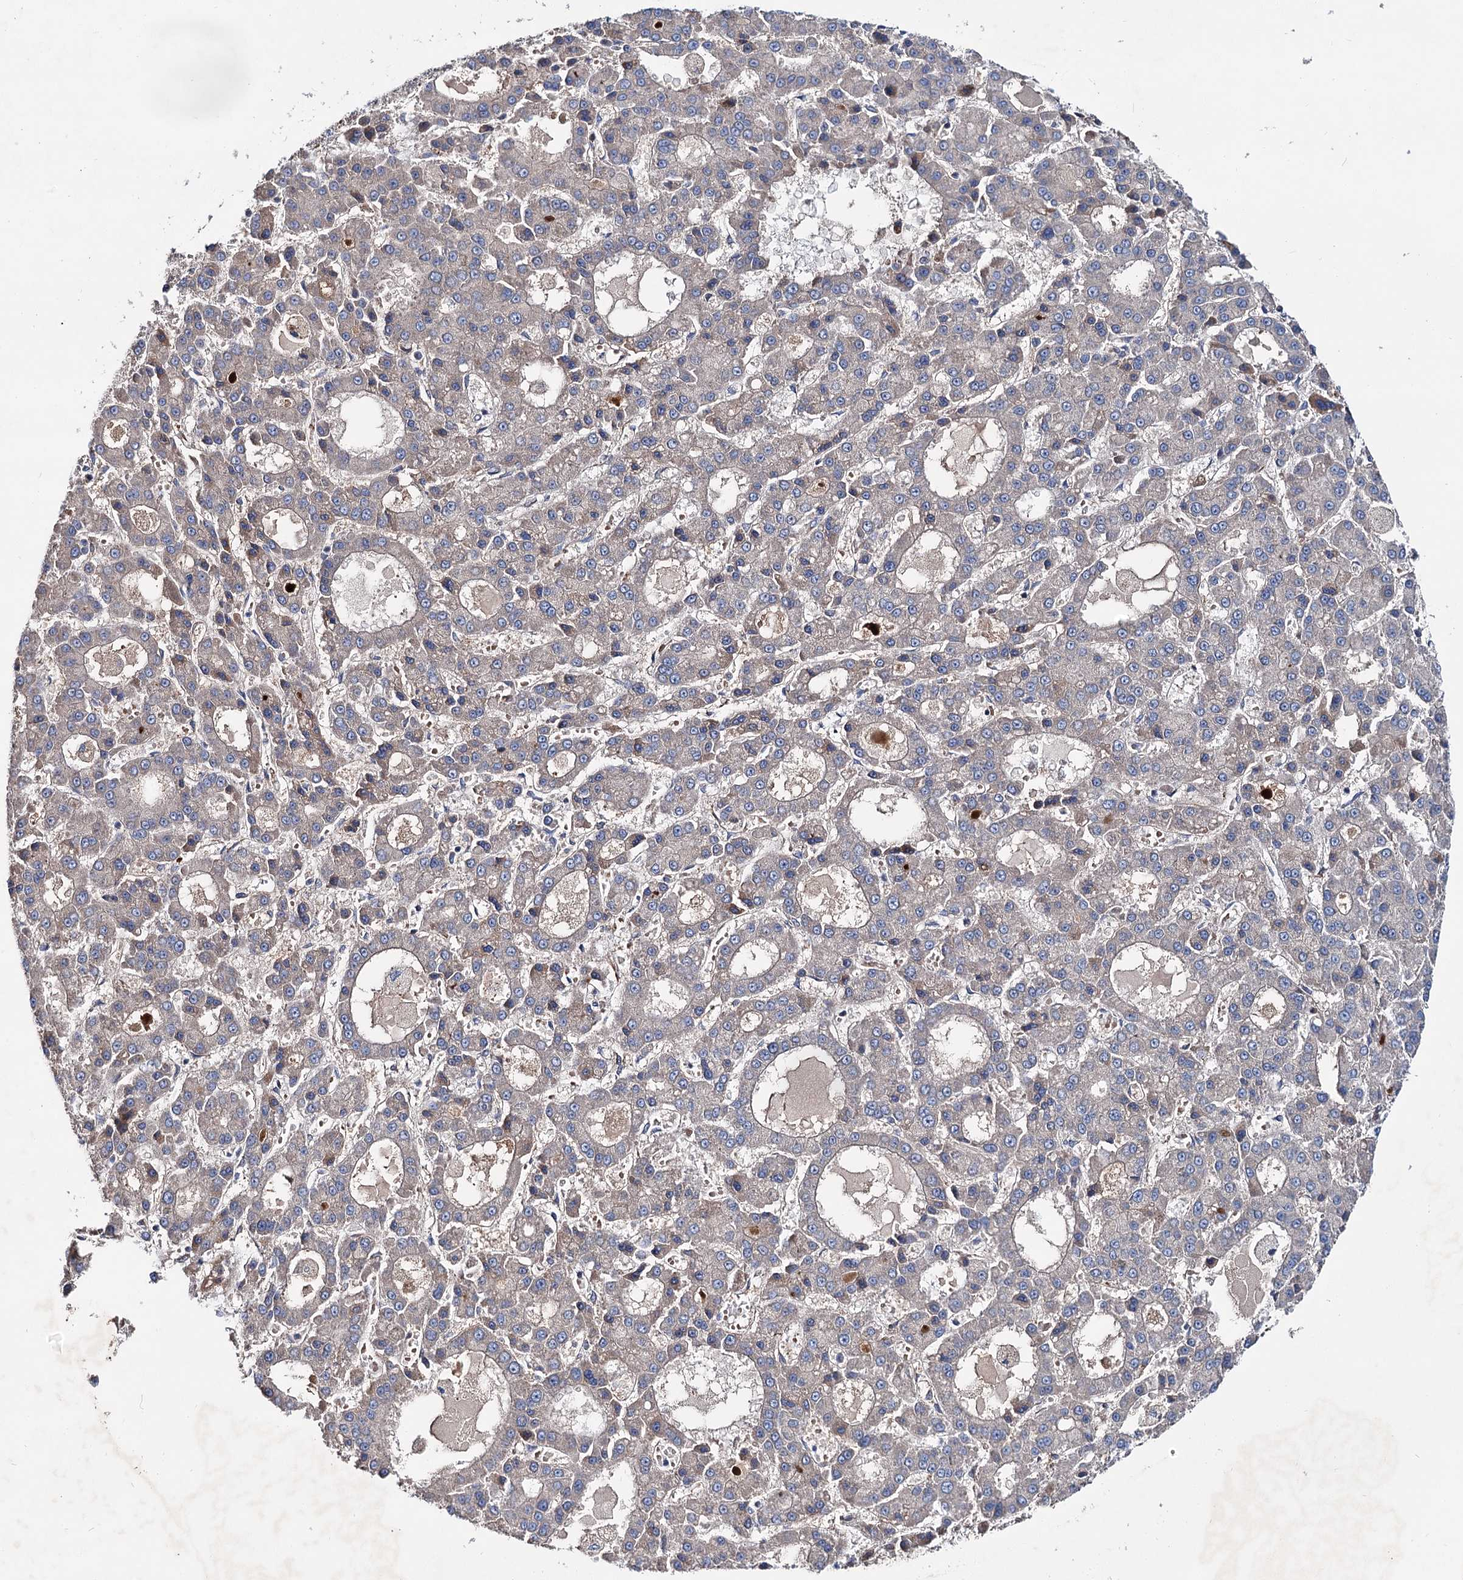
{"staining": {"intensity": "weak", "quantity": "<25%", "location": "cytoplasmic/membranous"}, "tissue": "liver cancer", "cell_type": "Tumor cells", "image_type": "cancer", "snomed": [{"axis": "morphology", "description": "Carcinoma, Hepatocellular, NOS"}, {"axis": "topography", "description": "Liver"}], "caption": "There is no significant staining in tumor cells of hepatocellular carcinoma (liver).", "gene": "PTDSS2", "patient": {"sex": "male", "age": 70}}